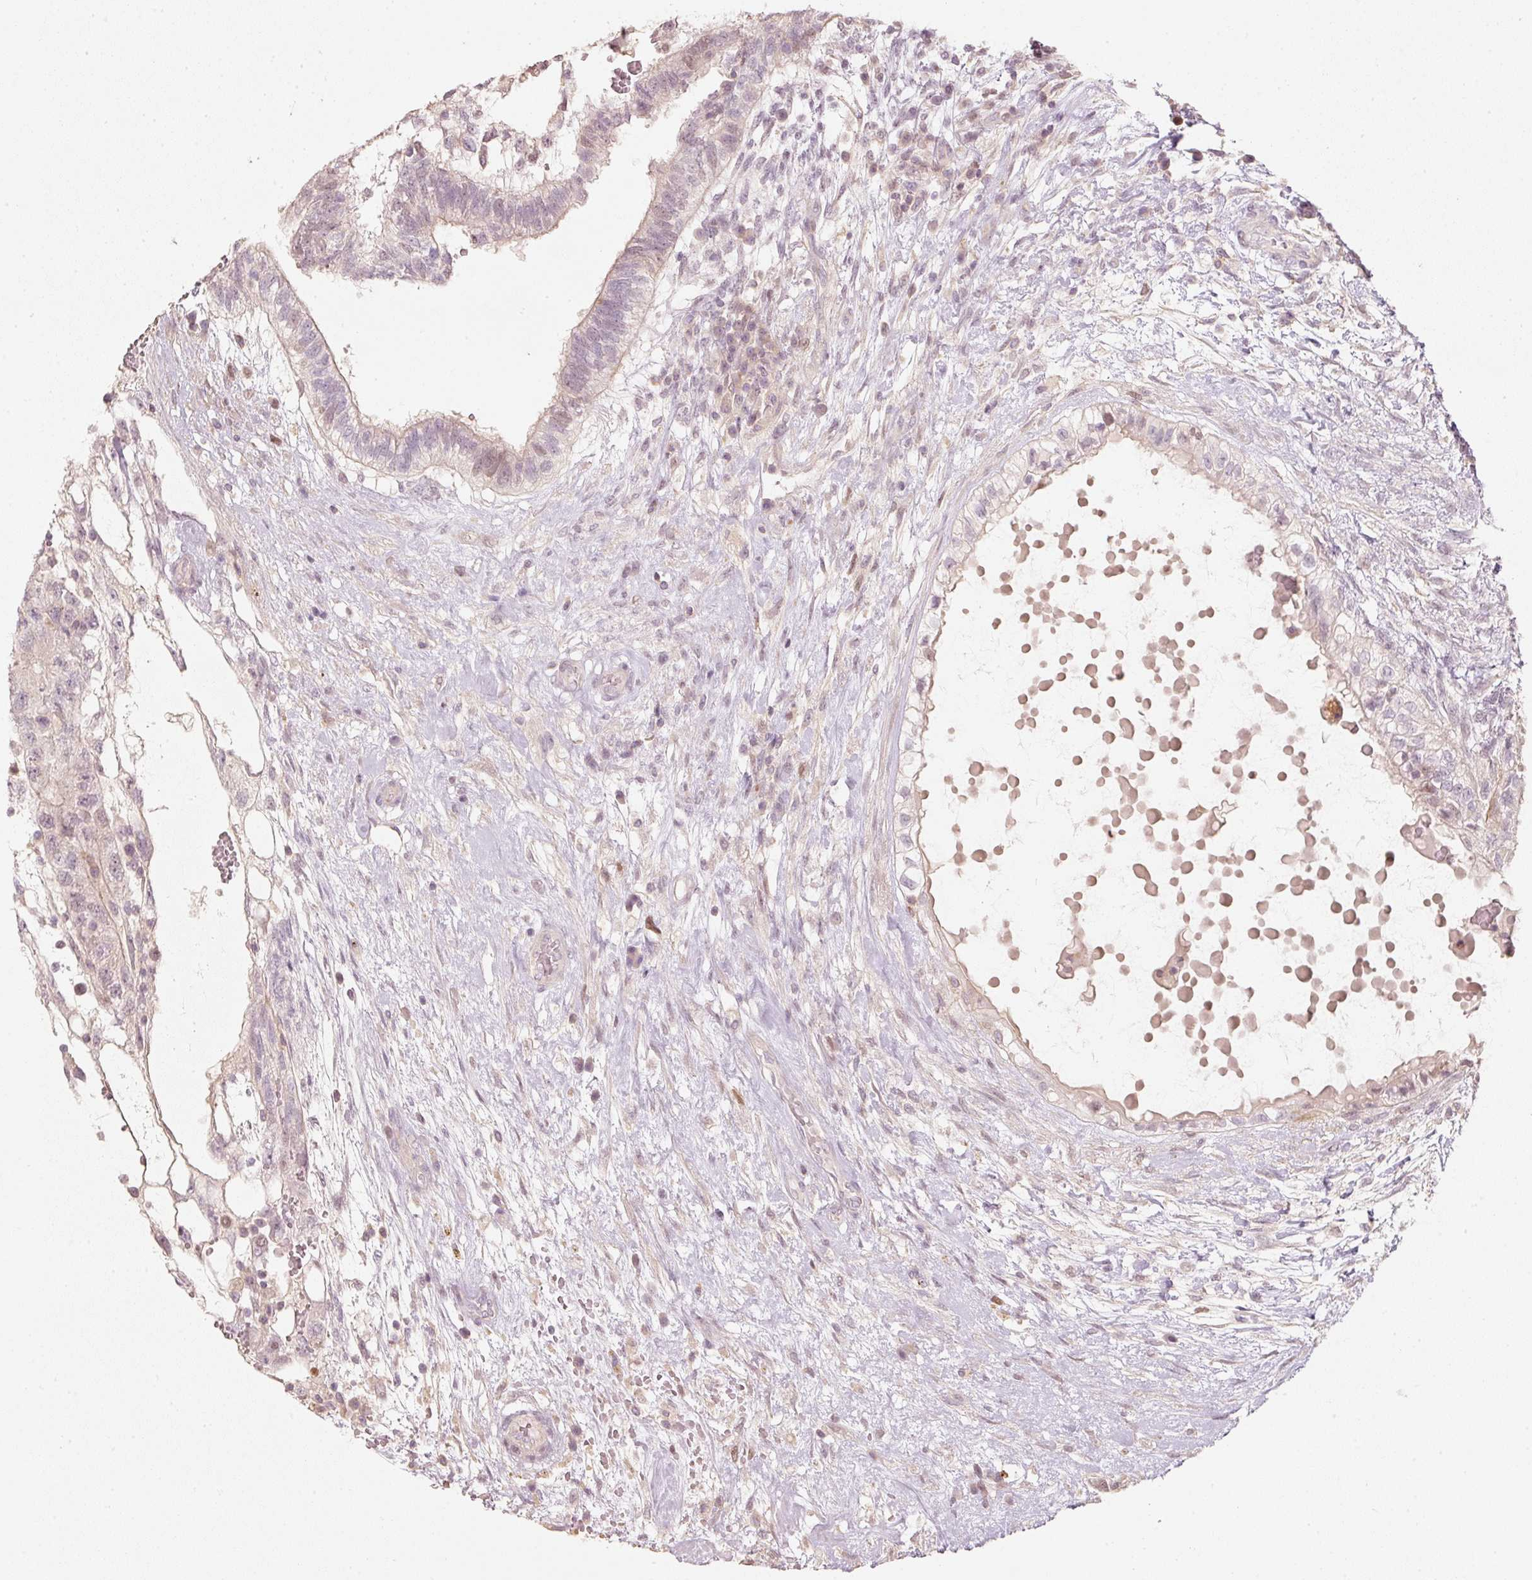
{"staining": {"intensity": "weak", "quantity": "<25%", "location": "cytoplasmic/membranous,nuclear"}, "tissue": "testis cancer", "cell_type": "Tumor cells", "image_type": "cancer", "snomed": [{"axis": "morphology", "description": "Normal tissue, NOS"}, {"axis": "morphology", "description": "Carcinoma, Embryonal, NOS"}, {"axis": "topography", "description": "Testis"}], "caption": "DAB (3,3'-diaminobenzidine) immunohistochemical staining of human embryonal carcinoma (testis) shows no significant positivity in tumor cells.", "gene": "TREX2", "patient": {"sex": "male", "age": 32}}